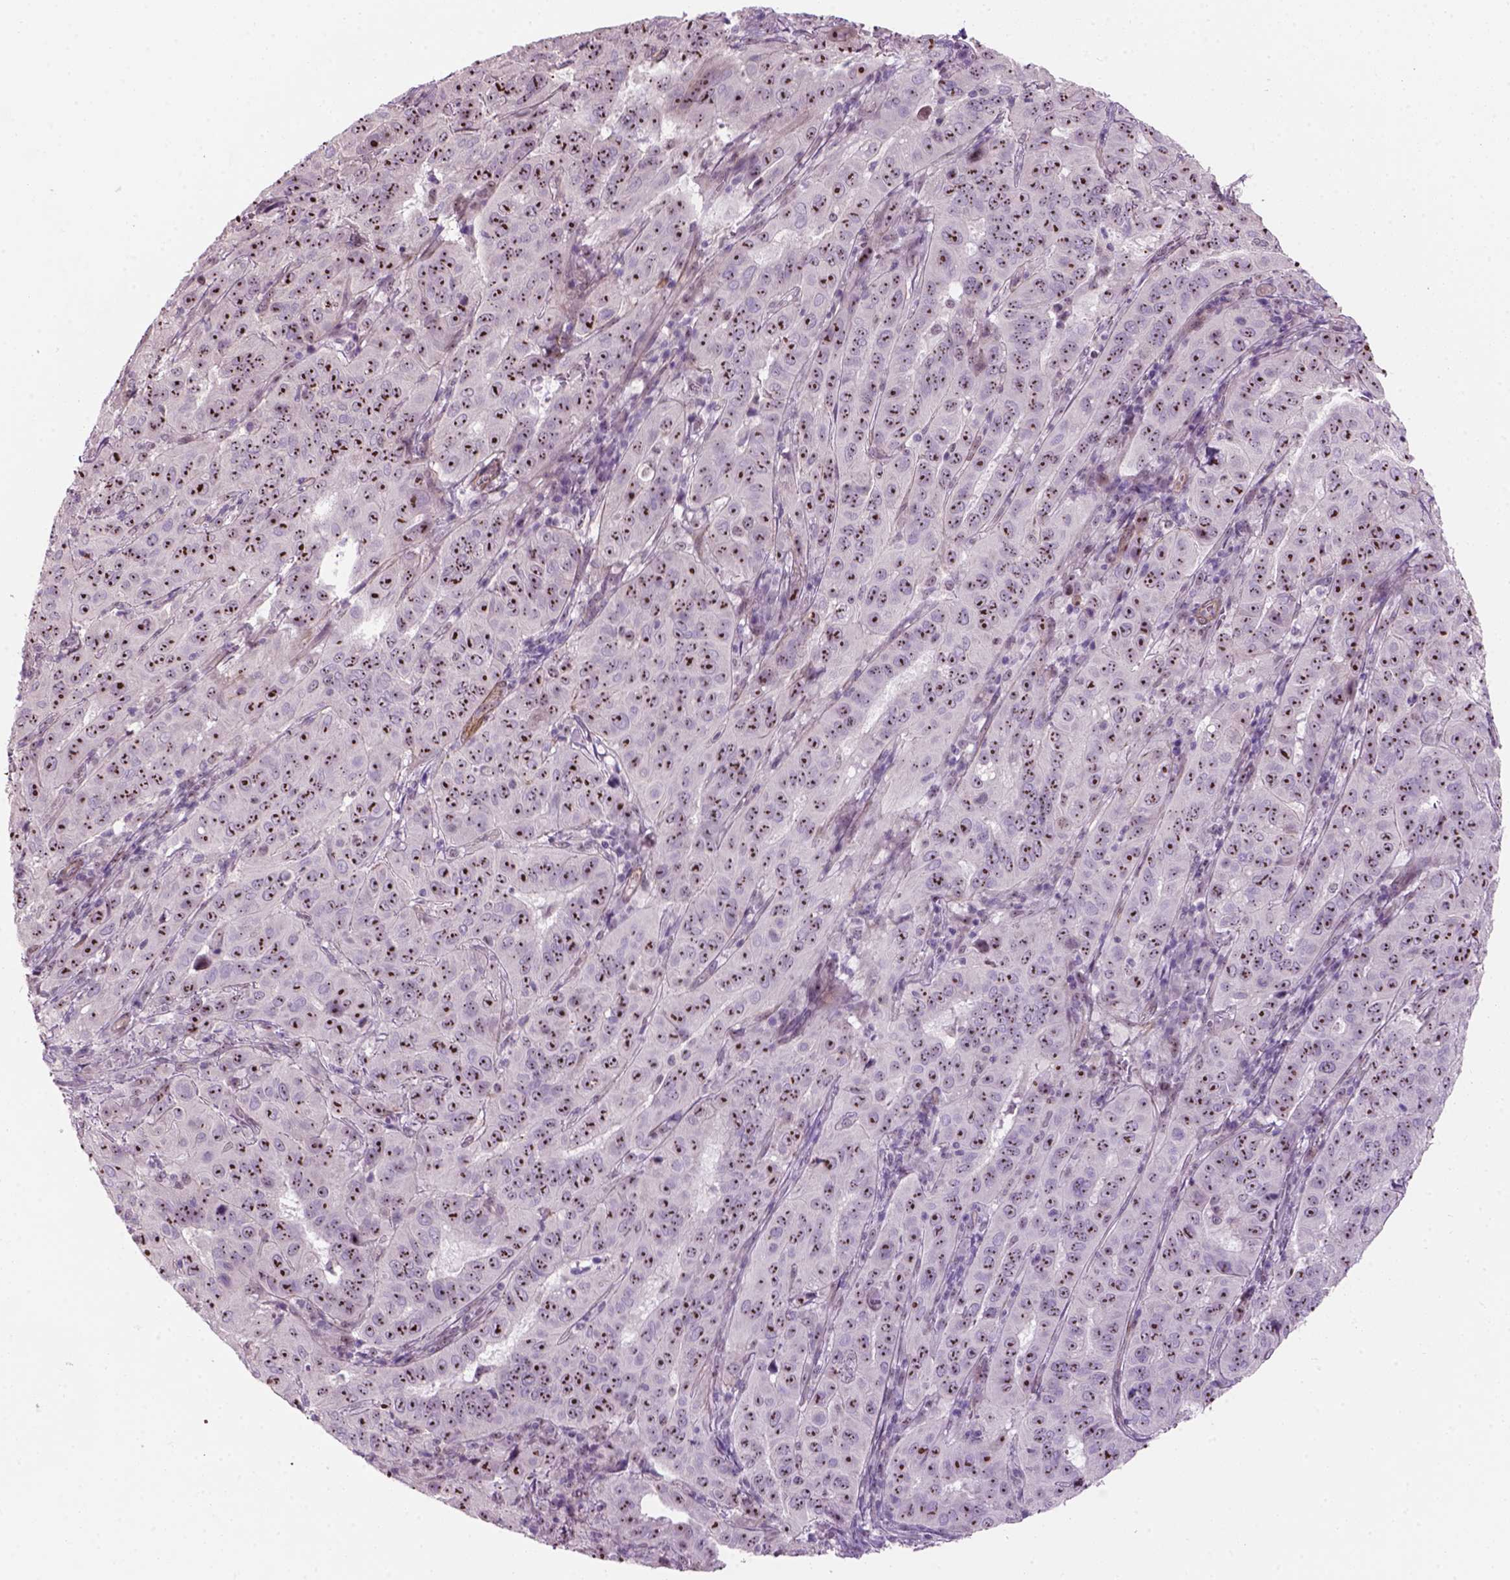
{"staining": {"intensity": "strong", "quantity": ">75%", "location": "nuclear"}, "tissue": "pancreatic cancer", "cell_type": "Tumor cells", "image_type": "cancer", "snomed": [{"axis": "morphology", "description": "Adenocarcinoma, NOS"}, {"axis": "topography", "description": "Pancreas"}], "caption": "DAB (3,3'-diaminobenzidine) immunohistochemical staining of pancreatic cancer (adenocarcinoma) reveals strong nuclear protein expression in approximately >75% of tumor cells.", "gene": "RRS1", "patient": {"sex": "male", "age": 63}}